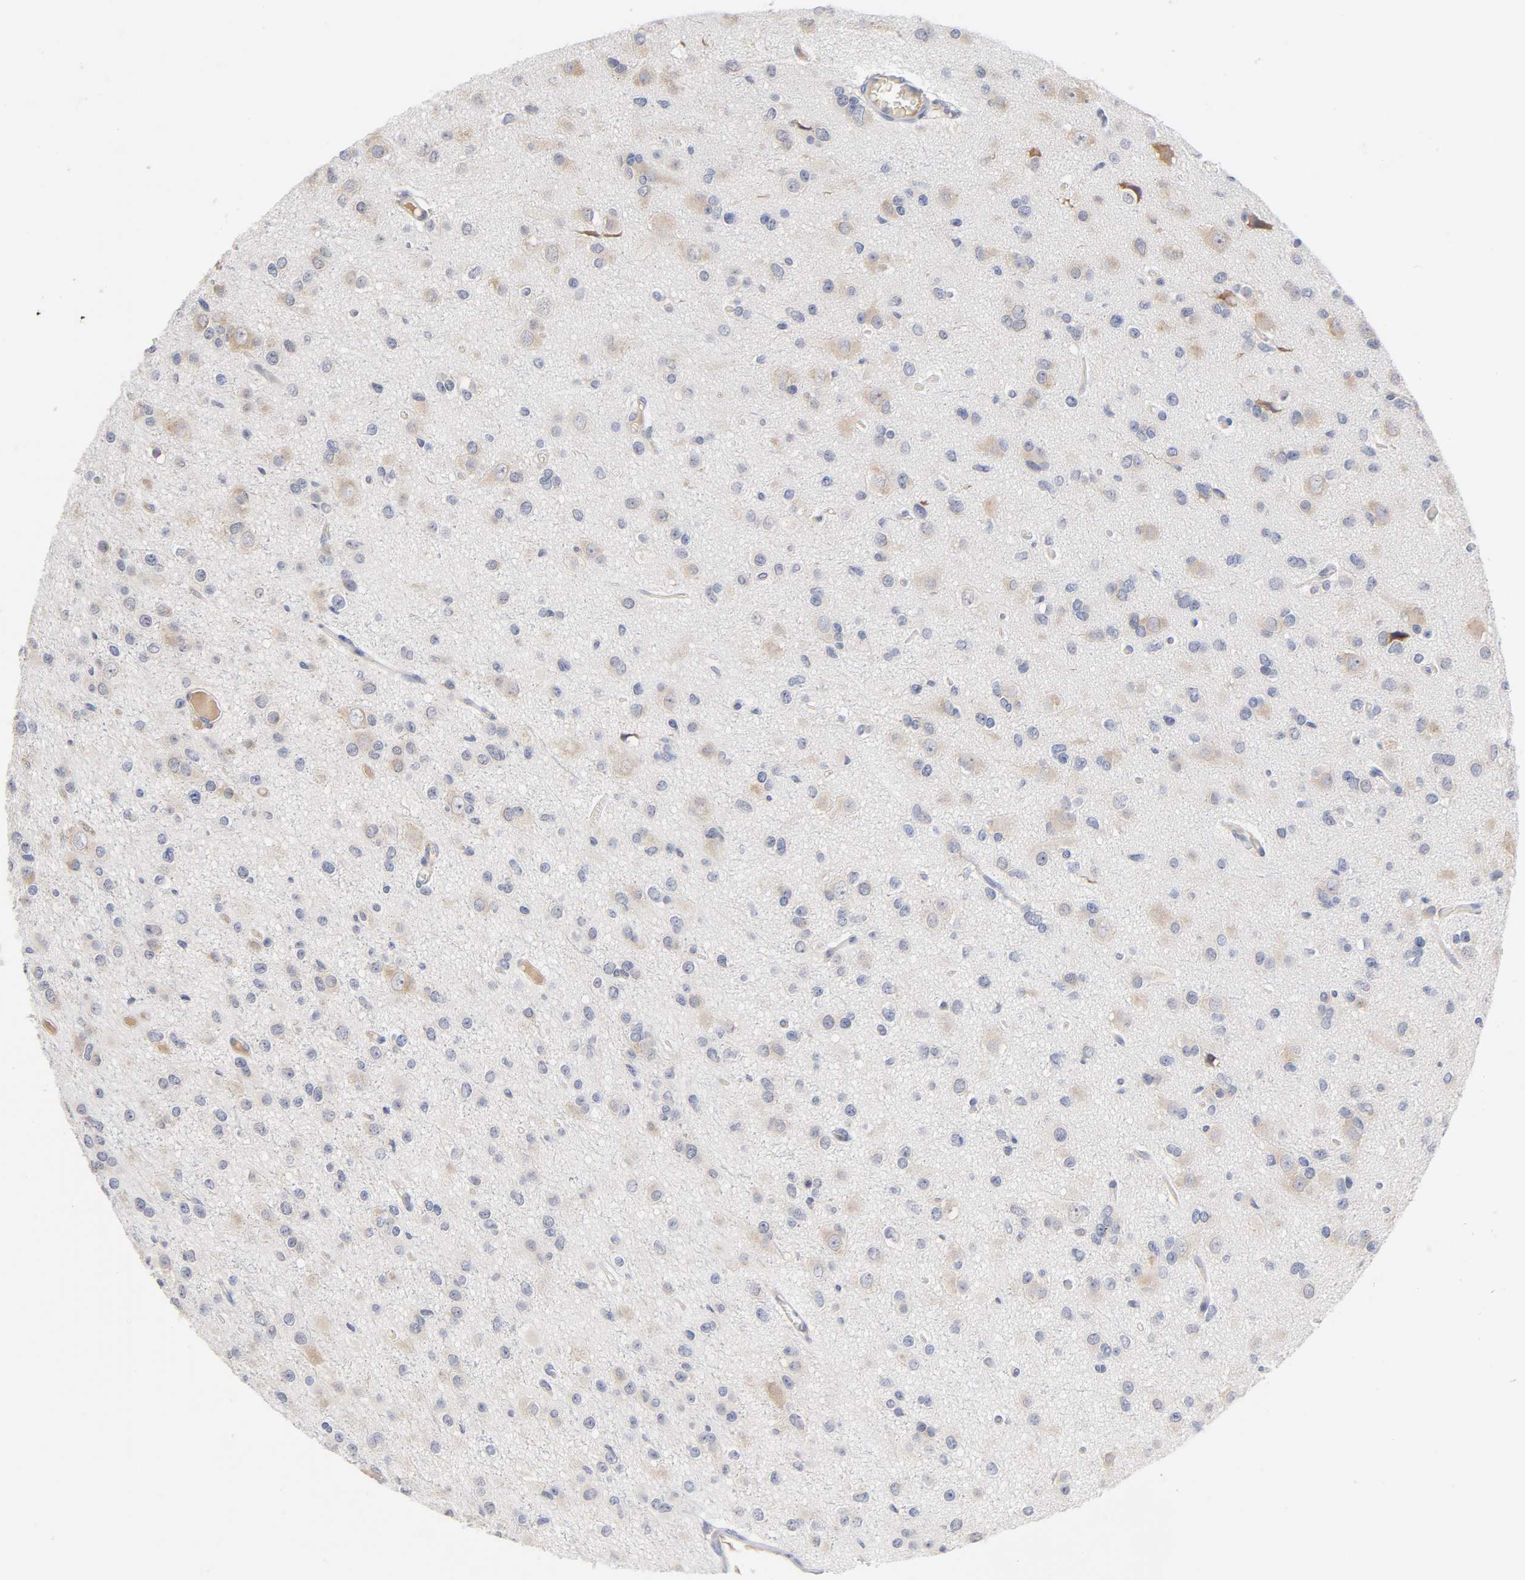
{"staining": {"intensity": "weak", "quantity": "25%-75%", "location": "cytoplasmic/membranous"}, "tissue": "glioma", "cell_type": "Tumor cells", "image_type": "cancer", "snomed": [{"axis": "morphology", "description": "Glioma, malignant, Low grade"}, {"axis": "topography", "description": "Brain"}], "caption": "About 25%-75% of tumor cells in human malignant low-grade glioma exhibit weak cytoplasmic/membranous protein staining as visualized by brown immunohistochemical staining.", "gene": "RPS29", "patient": {"sex": "male", "age": 42}}